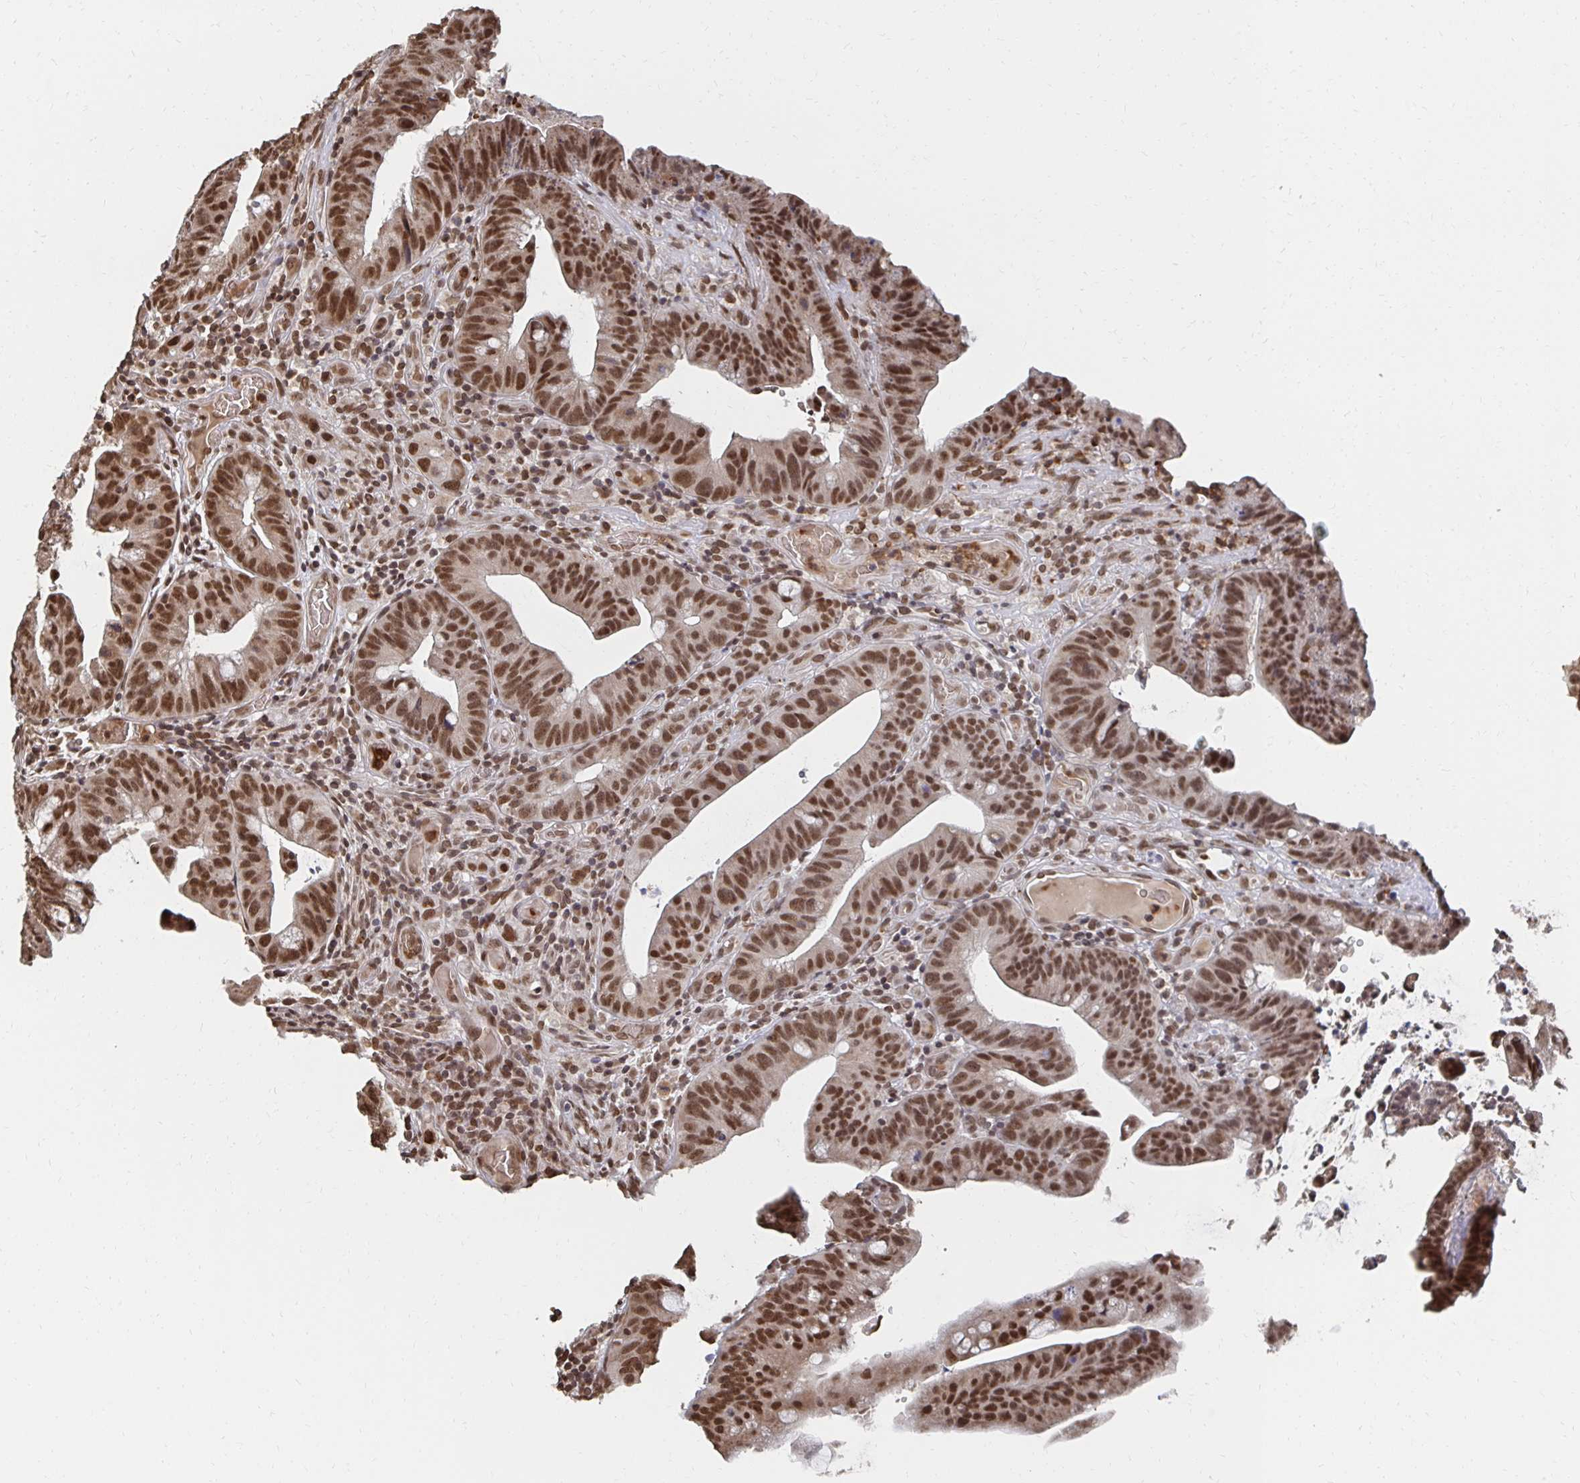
{"staining": {"intensity": "moderate", "quantity": ">75%", "location": "nuclear"}, "tissue": "colorectal cancer", "cell_type": "Tumor cells", "image_type": "cancer", "snomed": [{"axis": "morphology", "description": "Adenocarcinoma, NOS"}, {"axis": "topography", "description": "Colon"}], "caption": "Colorectal cancer was stained to show a protein in brown. There is medium levels of moderate nuclear expression in approximately >75% of tumor cells.", "gene": "GTF3C6", "patient": {"sex": "male", "age": 62}}